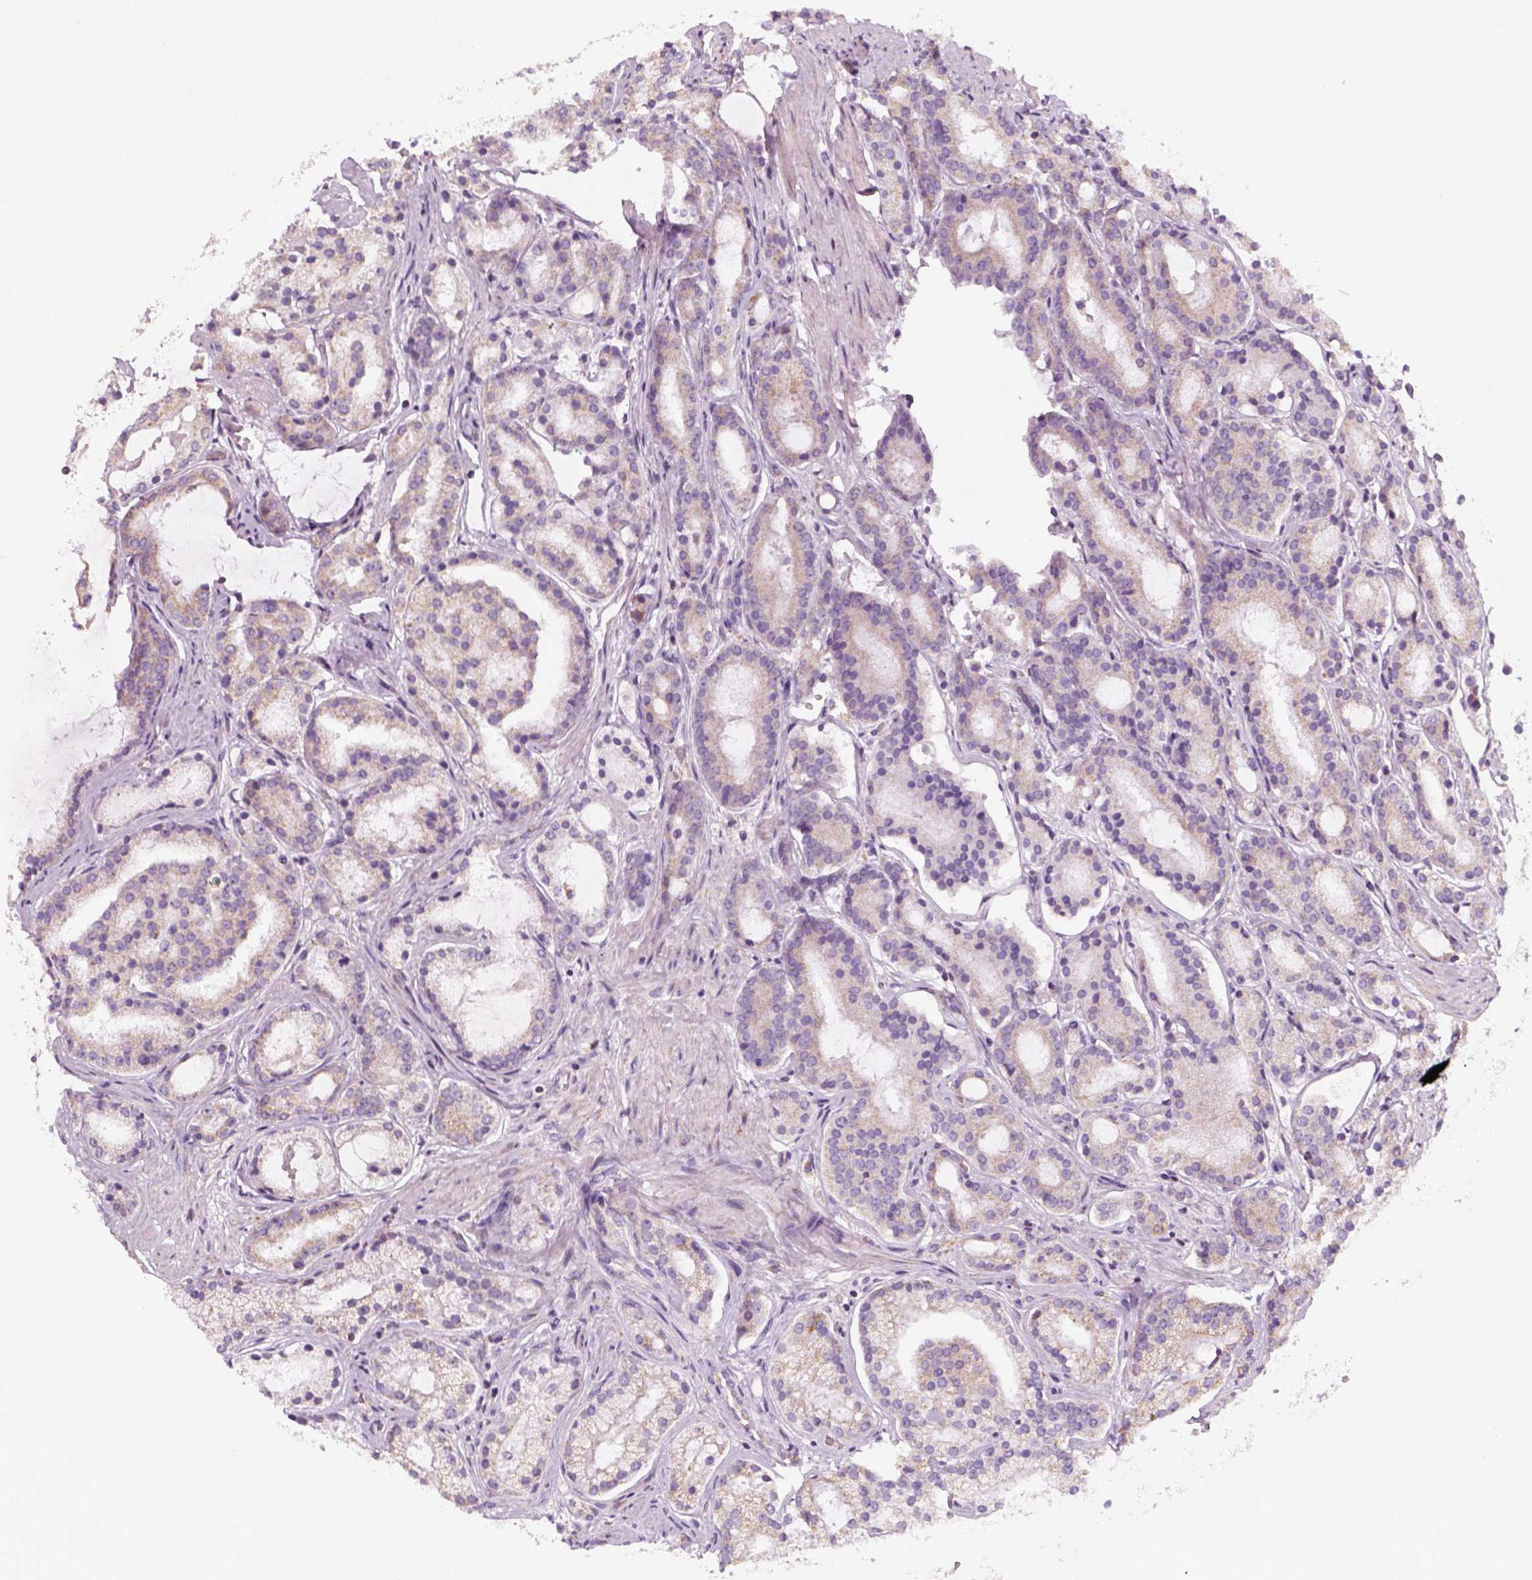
{"staining": {"intensity": "weak", "quantity": "25%-75%", "location": "cytoplasmic/membranous"}, "tissue": "prostate cancer", "cell_type": "Tumor cells", "image_type": "cancer", "snomed": [{"axis": "morphology", "description": "Adenocarcinoma, High grade"}, {"axis": "topography", "description": "Prostate"}], "caption": "Immunohistochemical staining of human high-grade adenocarcinoma (prostate) reveals low levels of weak cytoplasmic/membranous staining in approximately 25%-75% of tumor cells. Using DAB (brown) and hematoxylin (blue) stains, captured at high magnification using brightfield microscopy.", "gene": "AWAT2", "patient": {"sex": "male", "age": 63}}